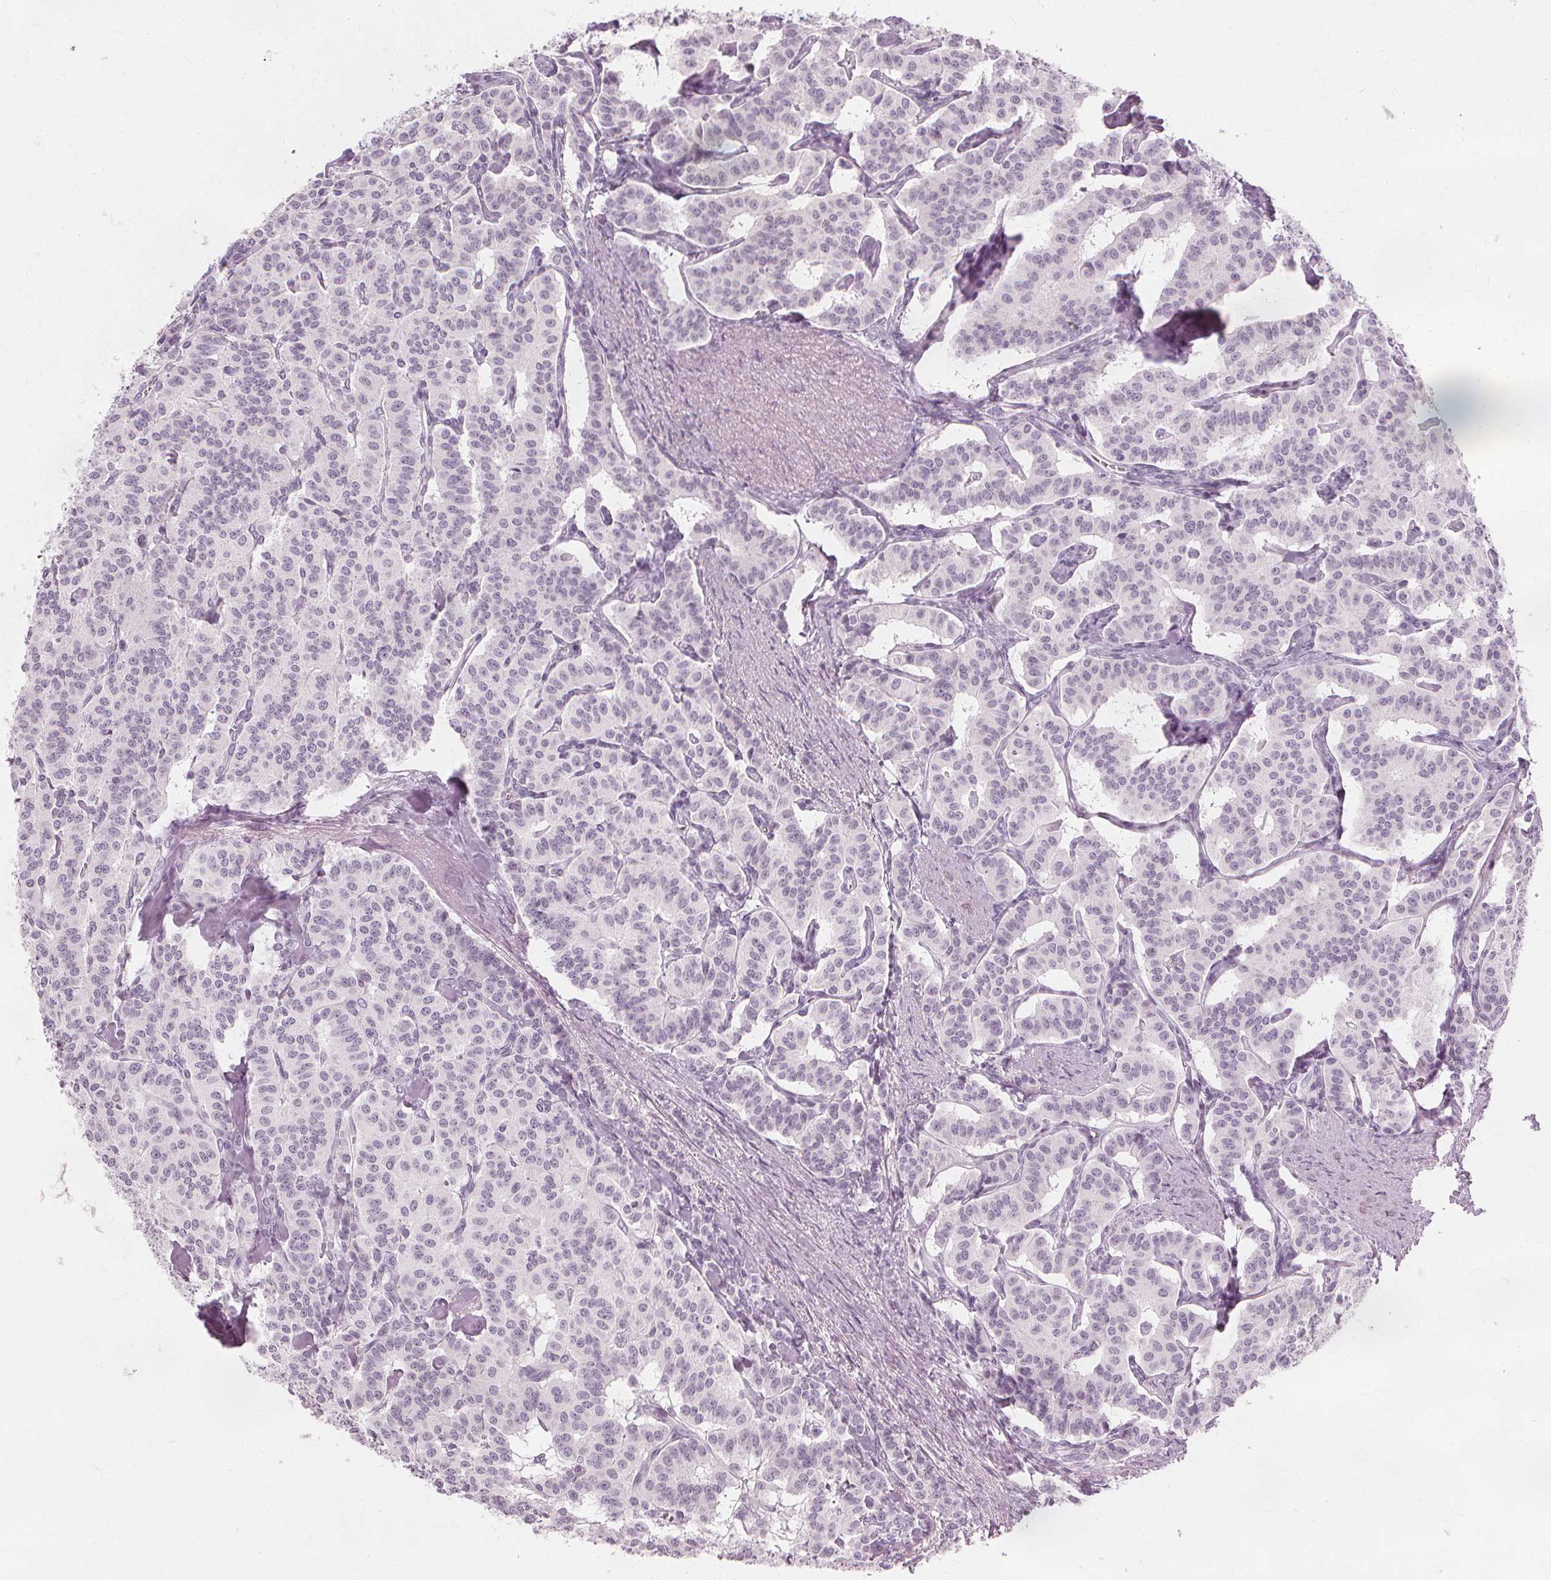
{"staining": {"intensity": "negative", "quantity": "none", "location": "none"}, "tissue": "carcinoid", "cell_type": "Tumor cells", "image_type": "cancer", "snomed": [{"axis": "morphology", "description": "Carcinoid, malignant, NOS"}, {"axis": "topography", "description": "Lung"}], "caption": "Carcinoid (malignant) was stained to show a protein in brown. There is no significant positivity in tumor cells.", "gene": "NXPE1", "patient": {"sex": "female", "age": 46}}